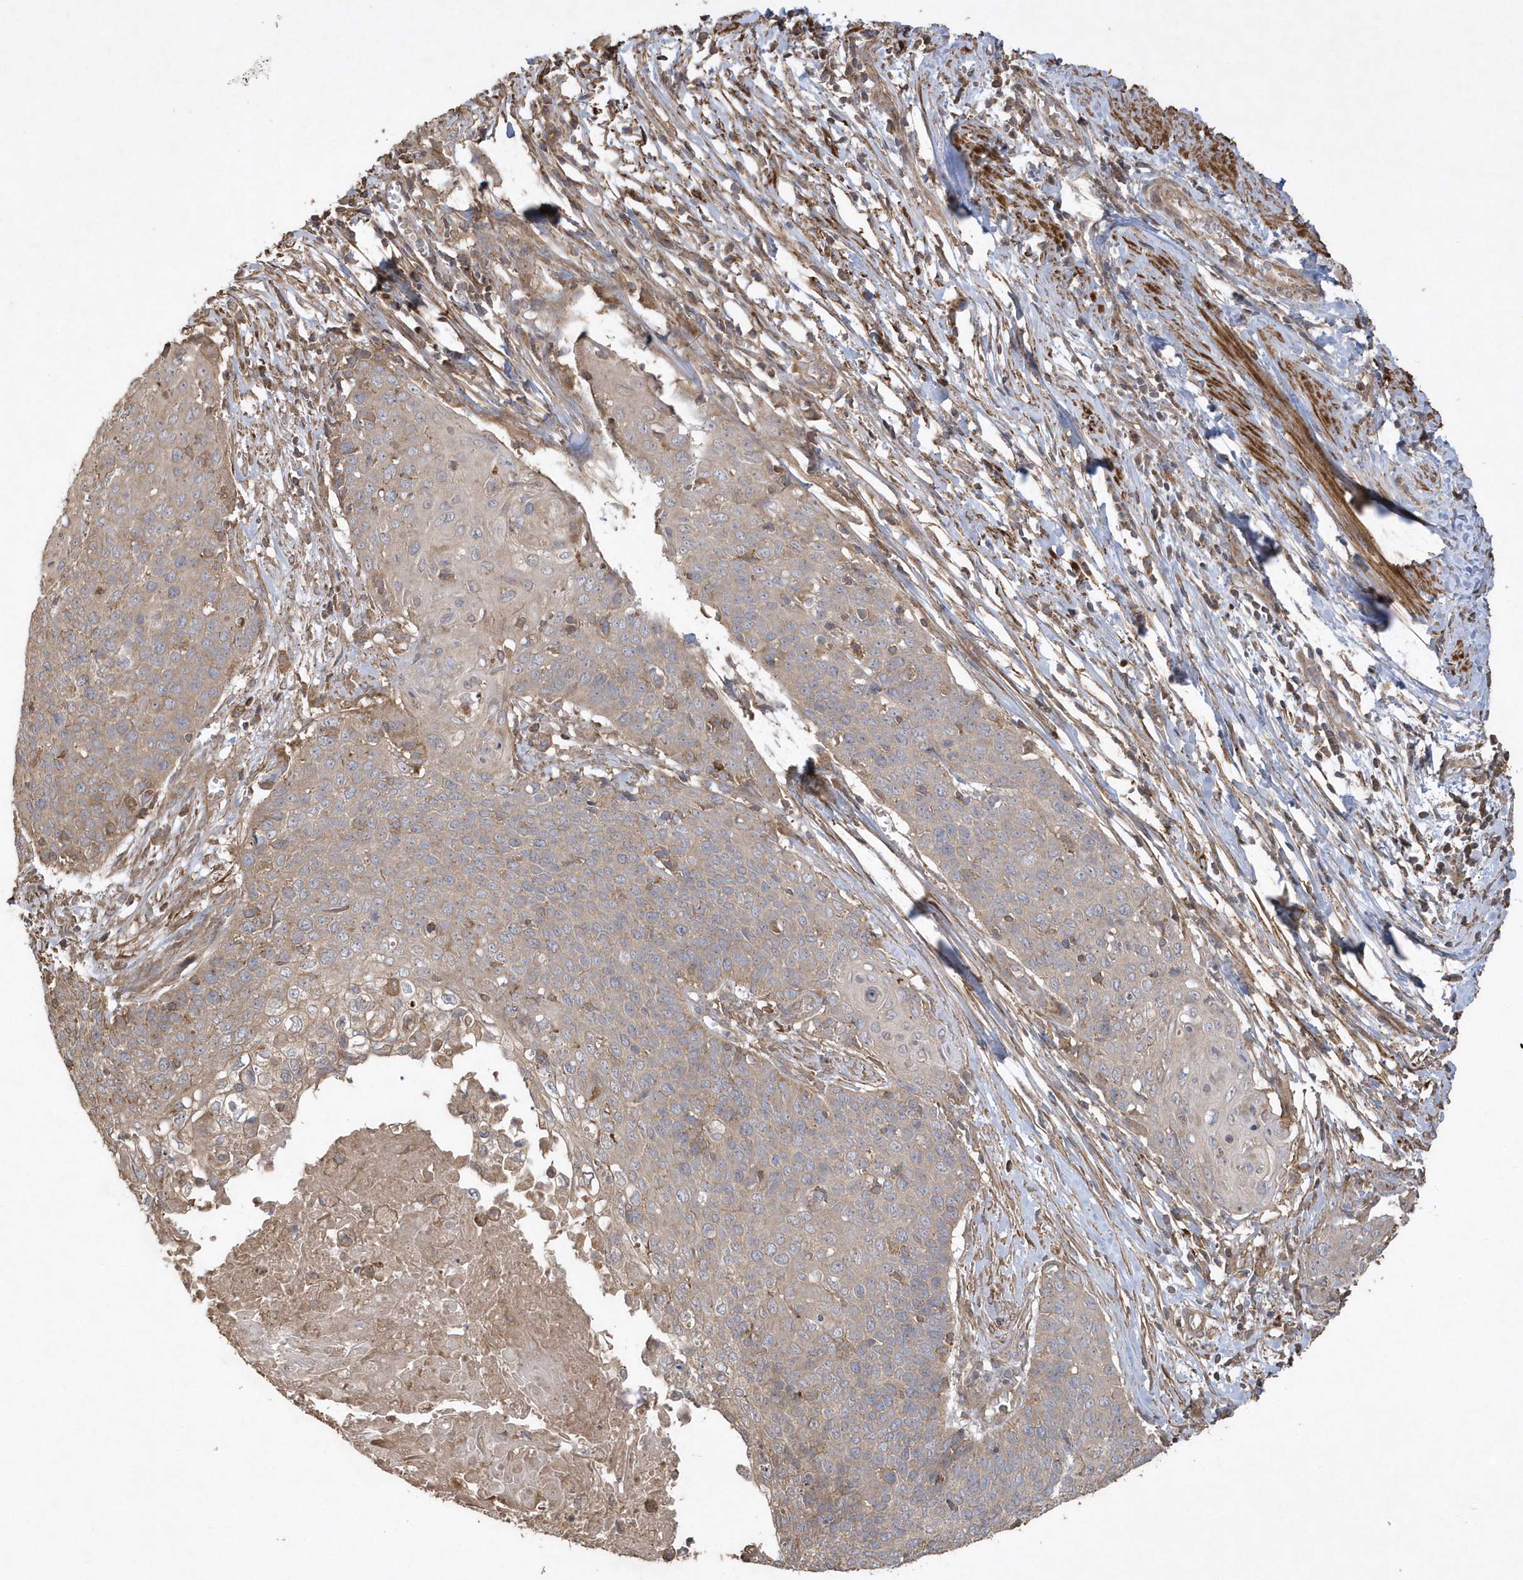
{"staining": {"intensity": "weak", "quantity": "<25%", "location": "cytoplasmic/membranous"}, "tissue": "cervical cancer", "cell_type": "Tumor cells", "image_type": "cancer", "snomed": [{"axis": "morphology", "description": "Squamous cell carcinoma, NOS"}, {"axis": "topography", "description": "Cervix"}], "caption": "Immunohistochemistry (IHC) of human cervical cancer demonstrates no expression in tumor cells.", "gene": "SENP8", "patient": {"sex": "female", "age": 39}}